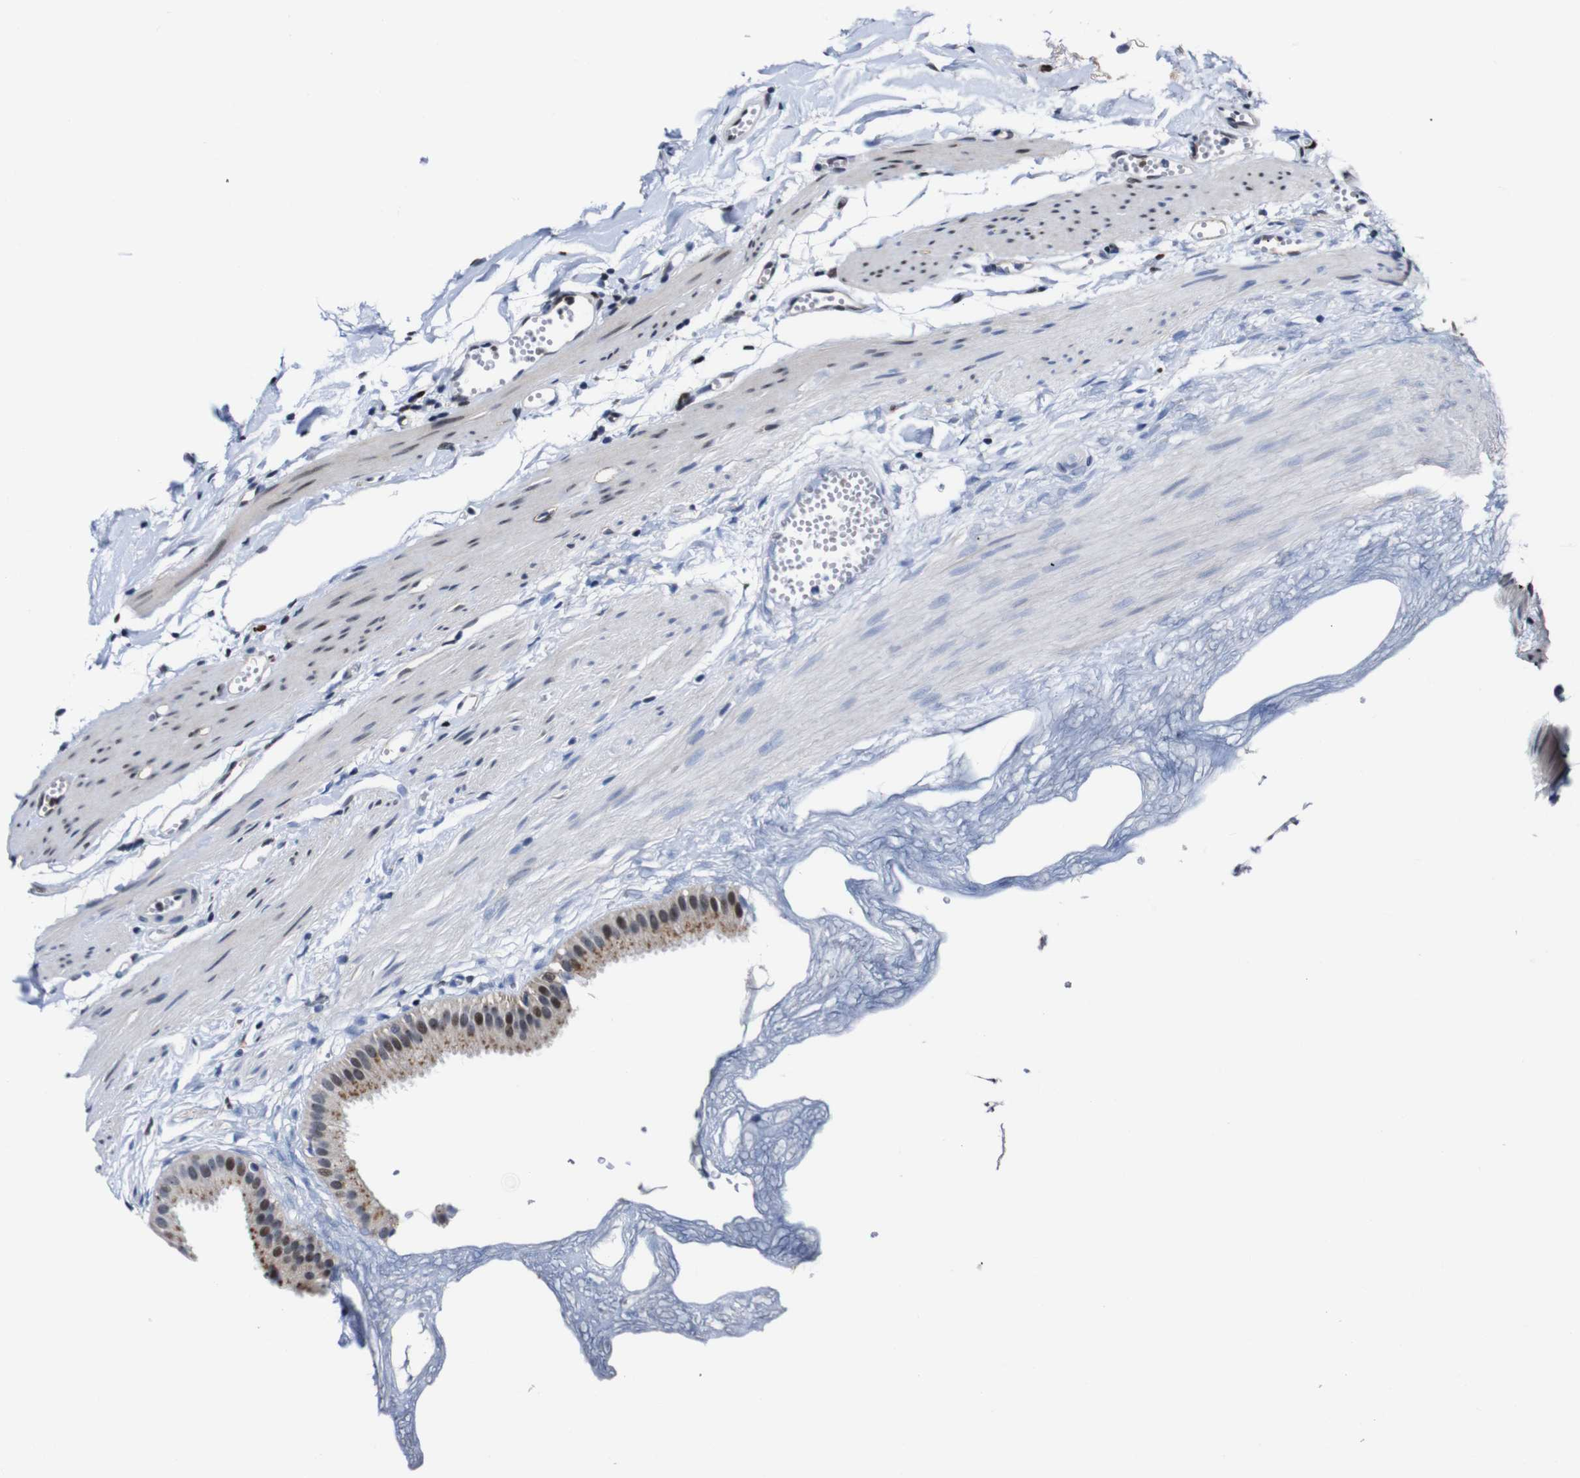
{"staining": {"intensity": "moderate", "quantity": "25%-75%", "location": "cytoplasmic/membranous,nuclear"}, "tissue": "gallbladder", "cell_type": "Glandular cells", "image_type": "normal", "snomed": [{"axis": "morphology", "description": "Normal tissue, NOS"}, {"axis": "topography", "description": "Gallbladder"}], "caption": "Protein staining by immunohistochemistry (IHC) shows moderate cytoplasmic/membranous,nuclear positivity in about 25%-75% of glandular cells in benign gallbladder.", "gene": "GATA6", "patient": {"sex": "female", "age": 64}}